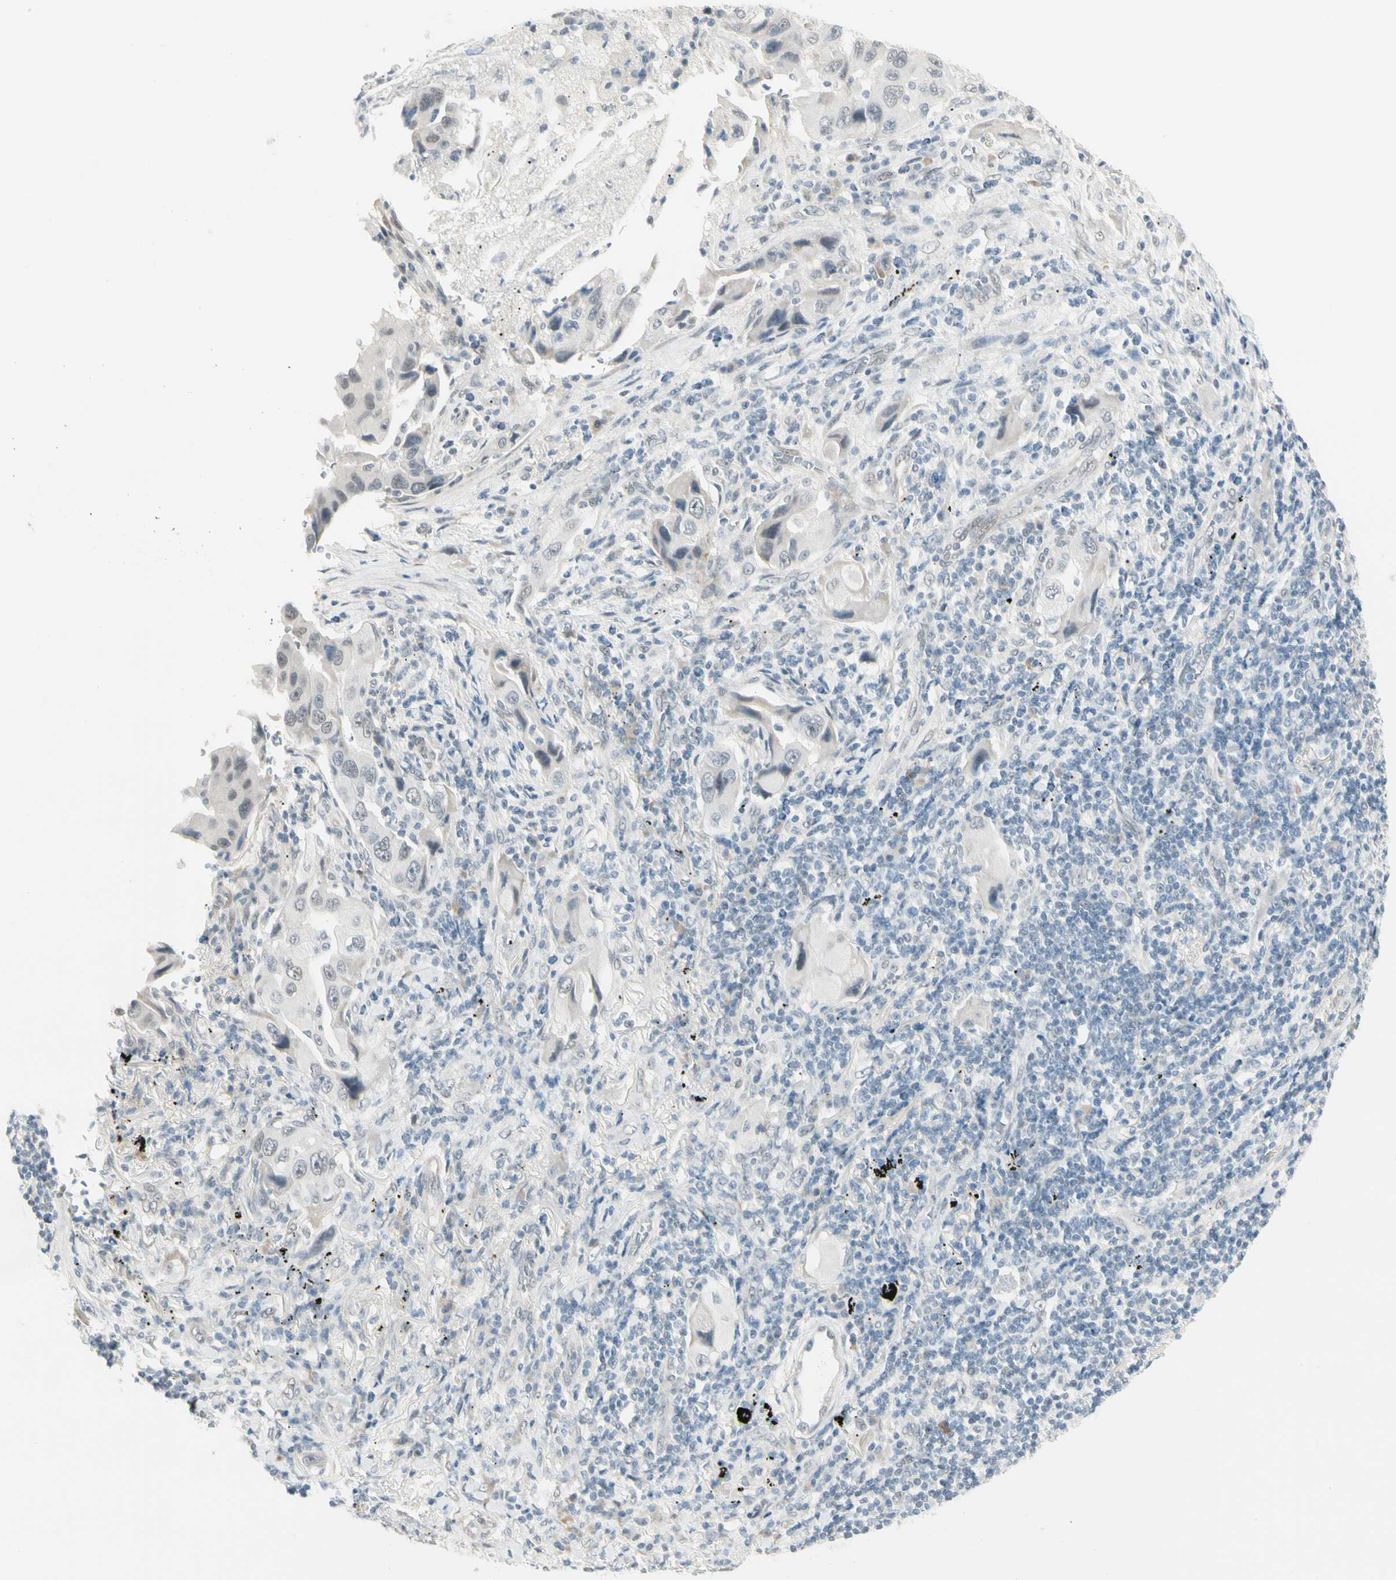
{"staining": {"intensity": "negative", "quantity": "none", "location": "none"}, "tissue": "lung cancer", "cell_type": "Tumor cells", "image_type": "cancer", "snomed": [{"axis": "morphology", "description": "Adenocarcinoma, NOS"}, {"axis": "topography", "description": "Lung"}], "caption": "Tumor cells are negative for protein expression in human lung adenocarcinoma. (Immunohistochemistry (ihc), brightfield microscopy, high magnification).", "gene": "ASPN", "patient": {"sex": "female", "age": 65}}